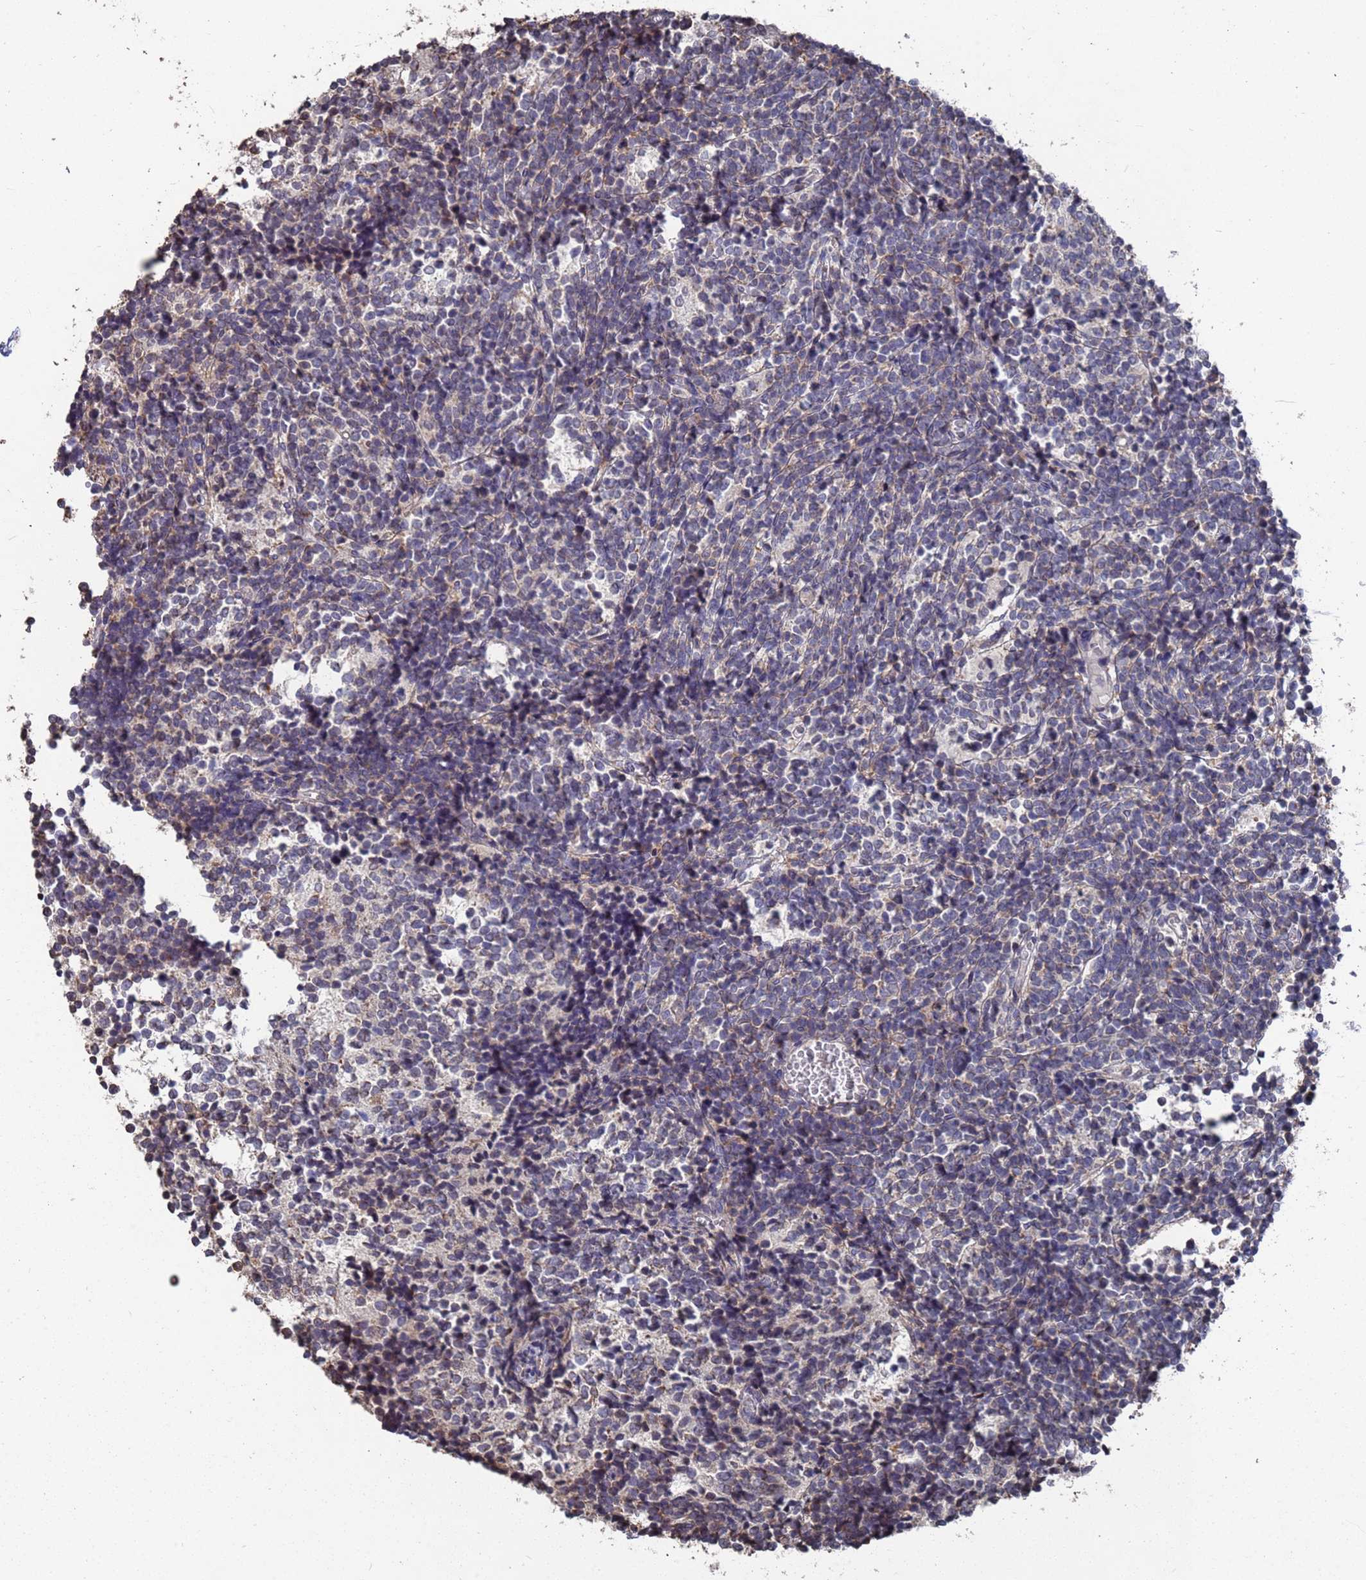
{"staining": {"intensity": "negative", "quantity": "none", "location": "none"}, "tissue": "glioma", "cell_type": "Tumor cells", "image_type": "cancer", "snomed": [{"axis": "morphology", "description": "Glioma, malignant, Low grade"}, {"axis": "topography", "description": "Brain"}], "caption": "Tumor cells are negative for protein expression in human malignant low-grade glioma.", "gene": "CFAP119", "patient": {"sex": "female", "age": 1}}